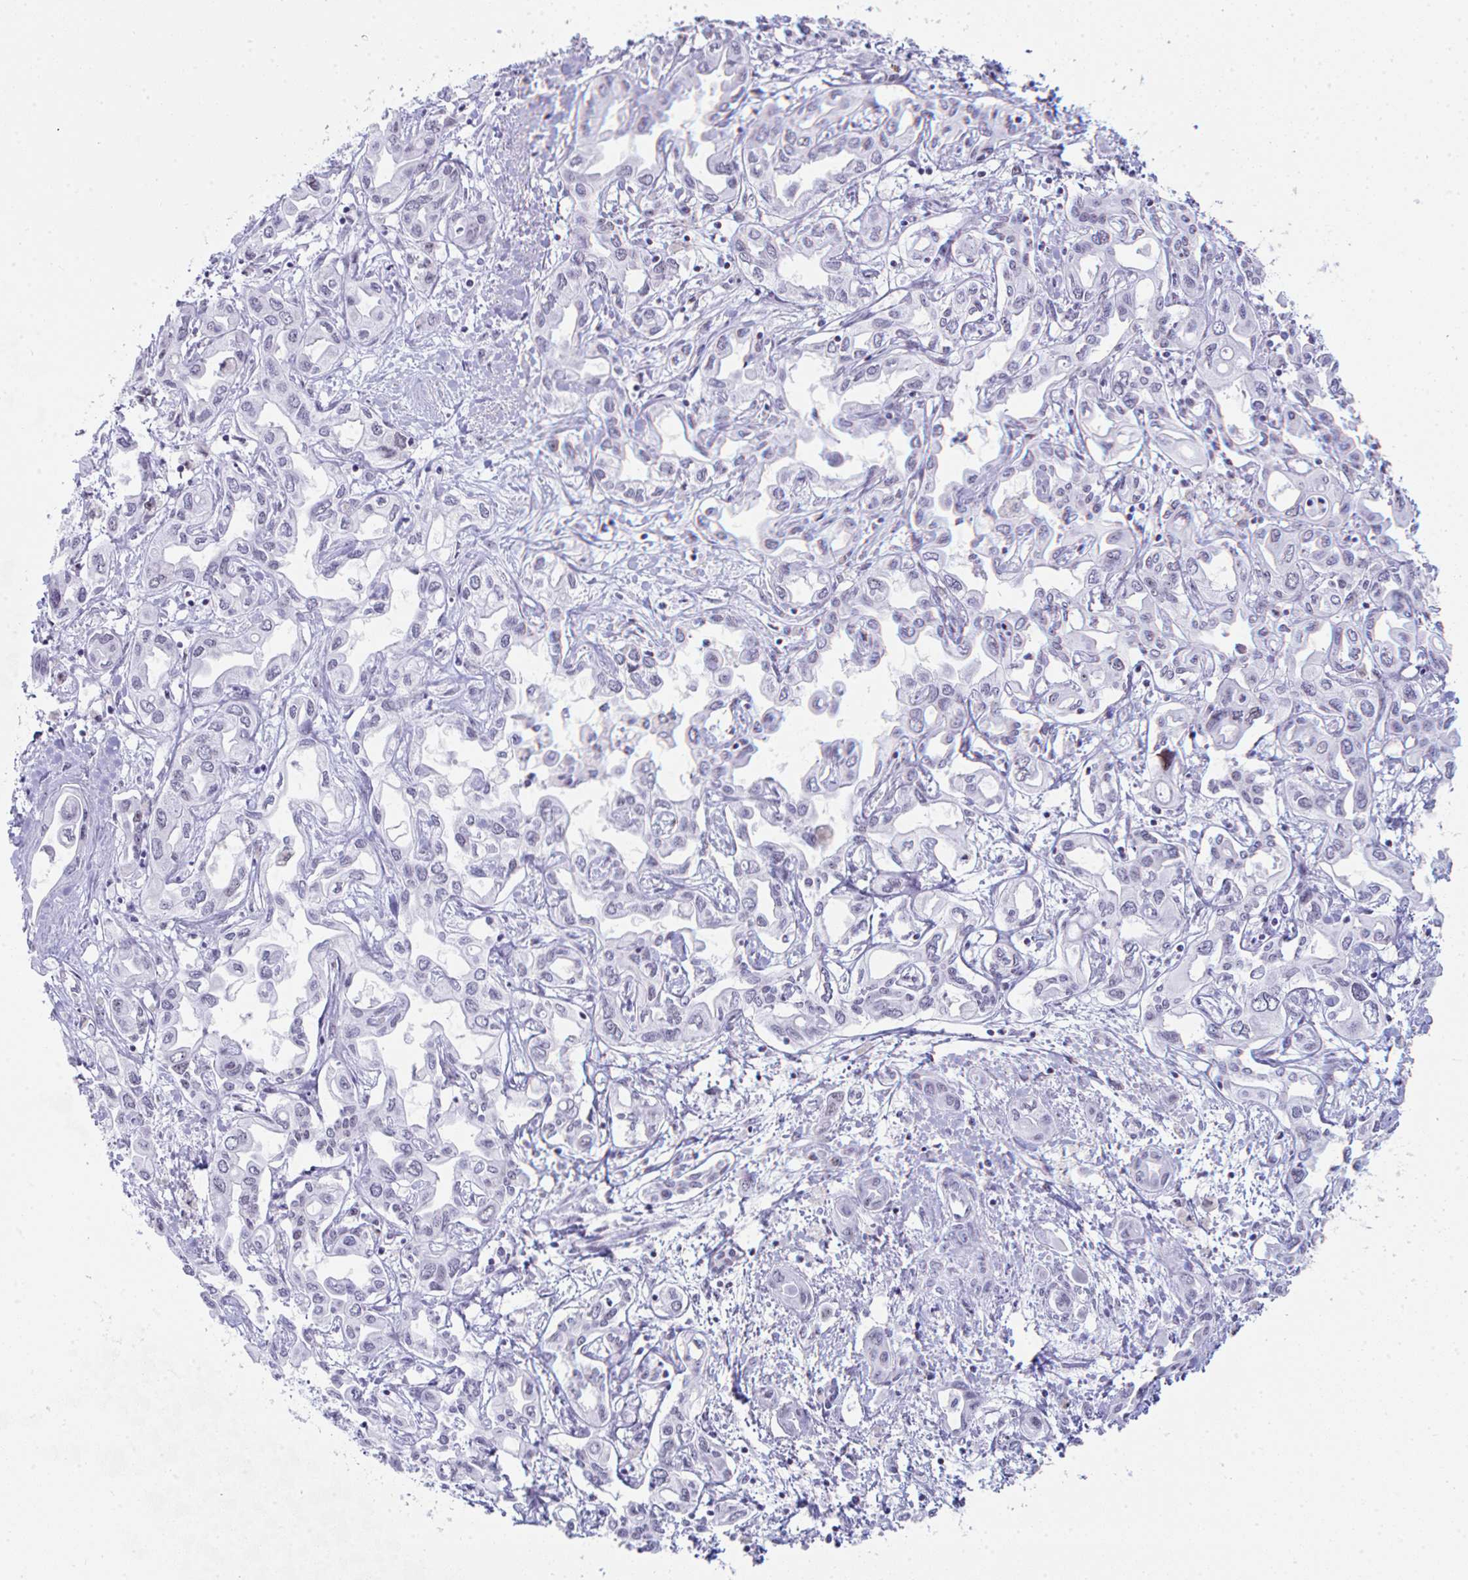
{"staining": {"intensity": "negative", "quantity": "none", "location": "none"}, "tissue": "liver cancer", "cell_type": "Tumor cells", "image_type": "cancer", "snomed": [{"axis": "morphology", "description": "Cholangiocarcinoma"}, {"axis": "topography", "description": "Liver"}], "caption": "A photomicrograph of human cholangiocarcinoma (liver) is negative for staining in tumor cells.", "gene": "NOP10", "patient": {"sex": "female", "age": 64}}